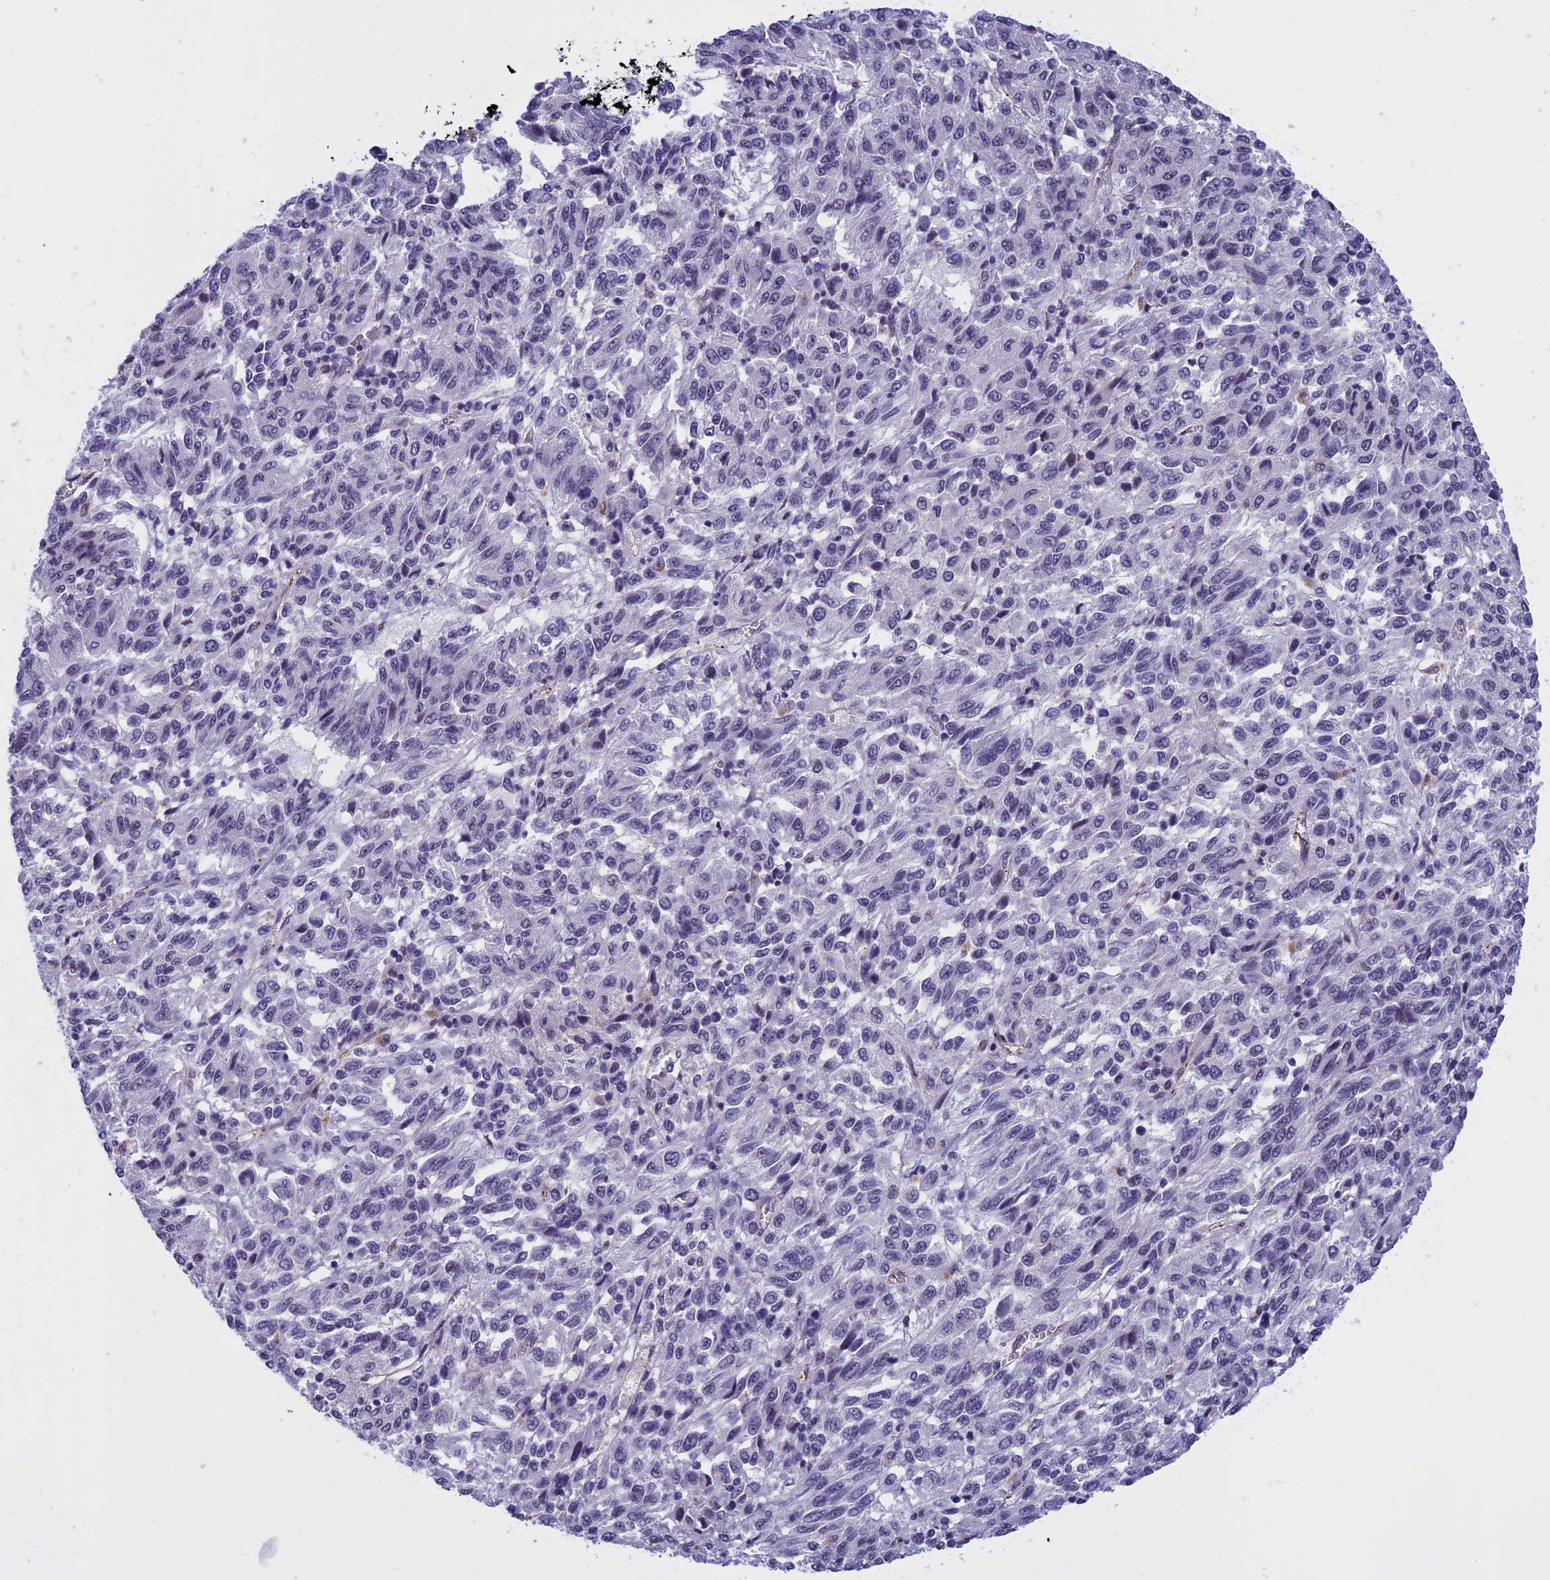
{"staining": {"intensity": "negative", "quantity": "none", "location": "none"}, "tissue": "melanoma", "cell_type": "Tumor cells", "image_type": "cancer", "snomed": [{"axis": "morphology", "description": "Malignant melanoma, Metastatic site"}, {"axis": "topography", "description": "Lung"}], "caption": "Immunohistochemical staining of human melanoma reveals no significant positivity in tumor cells.", "gene": "NIPBL", "patient": {"sex": "male", "age": 64}}